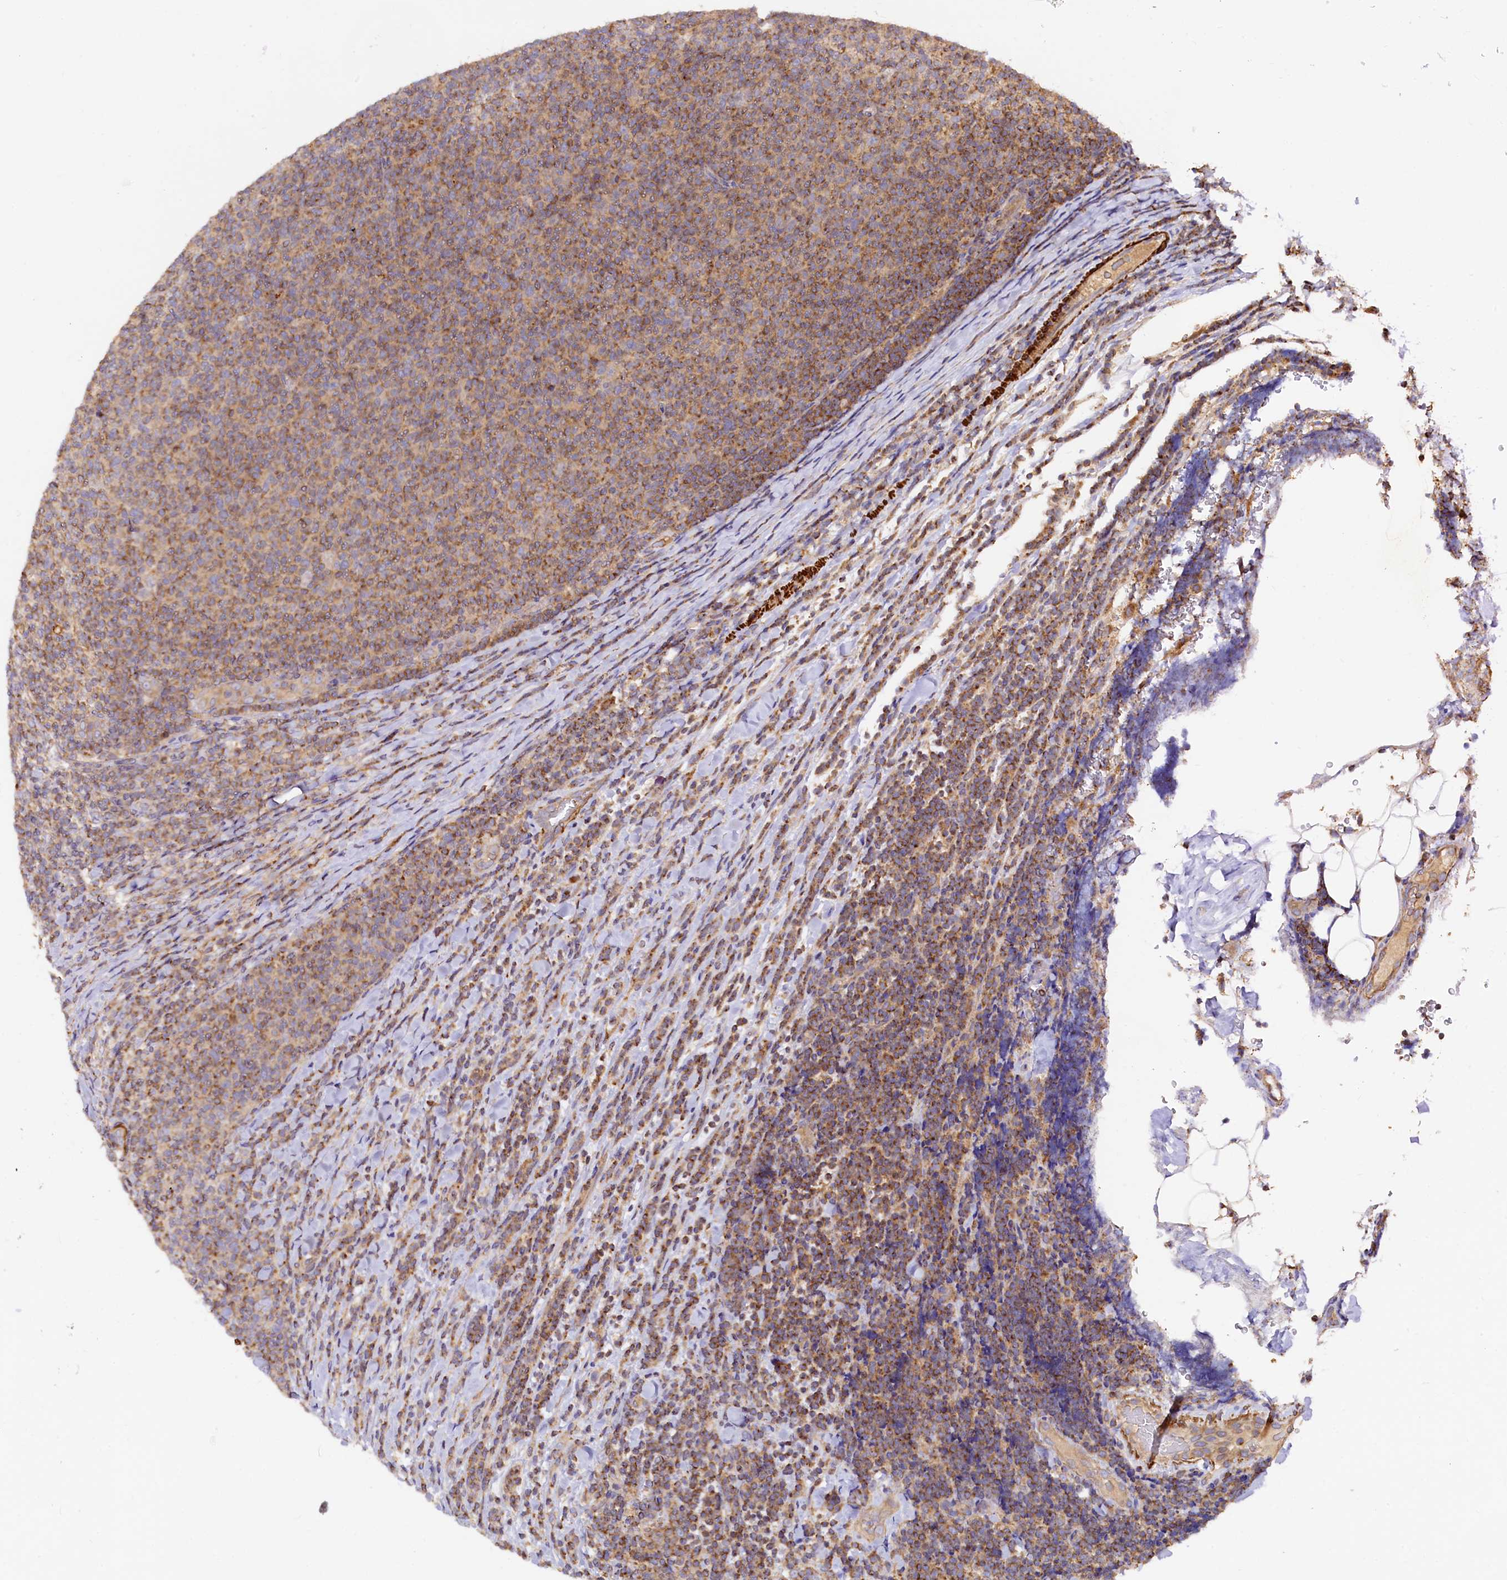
{"staining": {"intensity": "moderate", "quantity": ">75%", "location": "cytoplasmic/membranous"}, "tissue": "lymphoma", "cell_type": "Tumor cells", "image_type": "cancer", "snomed": [{"axis": "morphology", "description": "Malignant lymphoma, non-Hodgkin's type, Low grade"}, {"axis": "topography", "description": "Lymph node"}], "caption": "This is a photomicrograph of immunohistochemistry (IHC) staining of lymphoma, which shows moderate positivity in the cytoplasmic/membranous of tumor cells.", "gene": "CIAO3", "patient": {"sex": "male", "age": 66}}